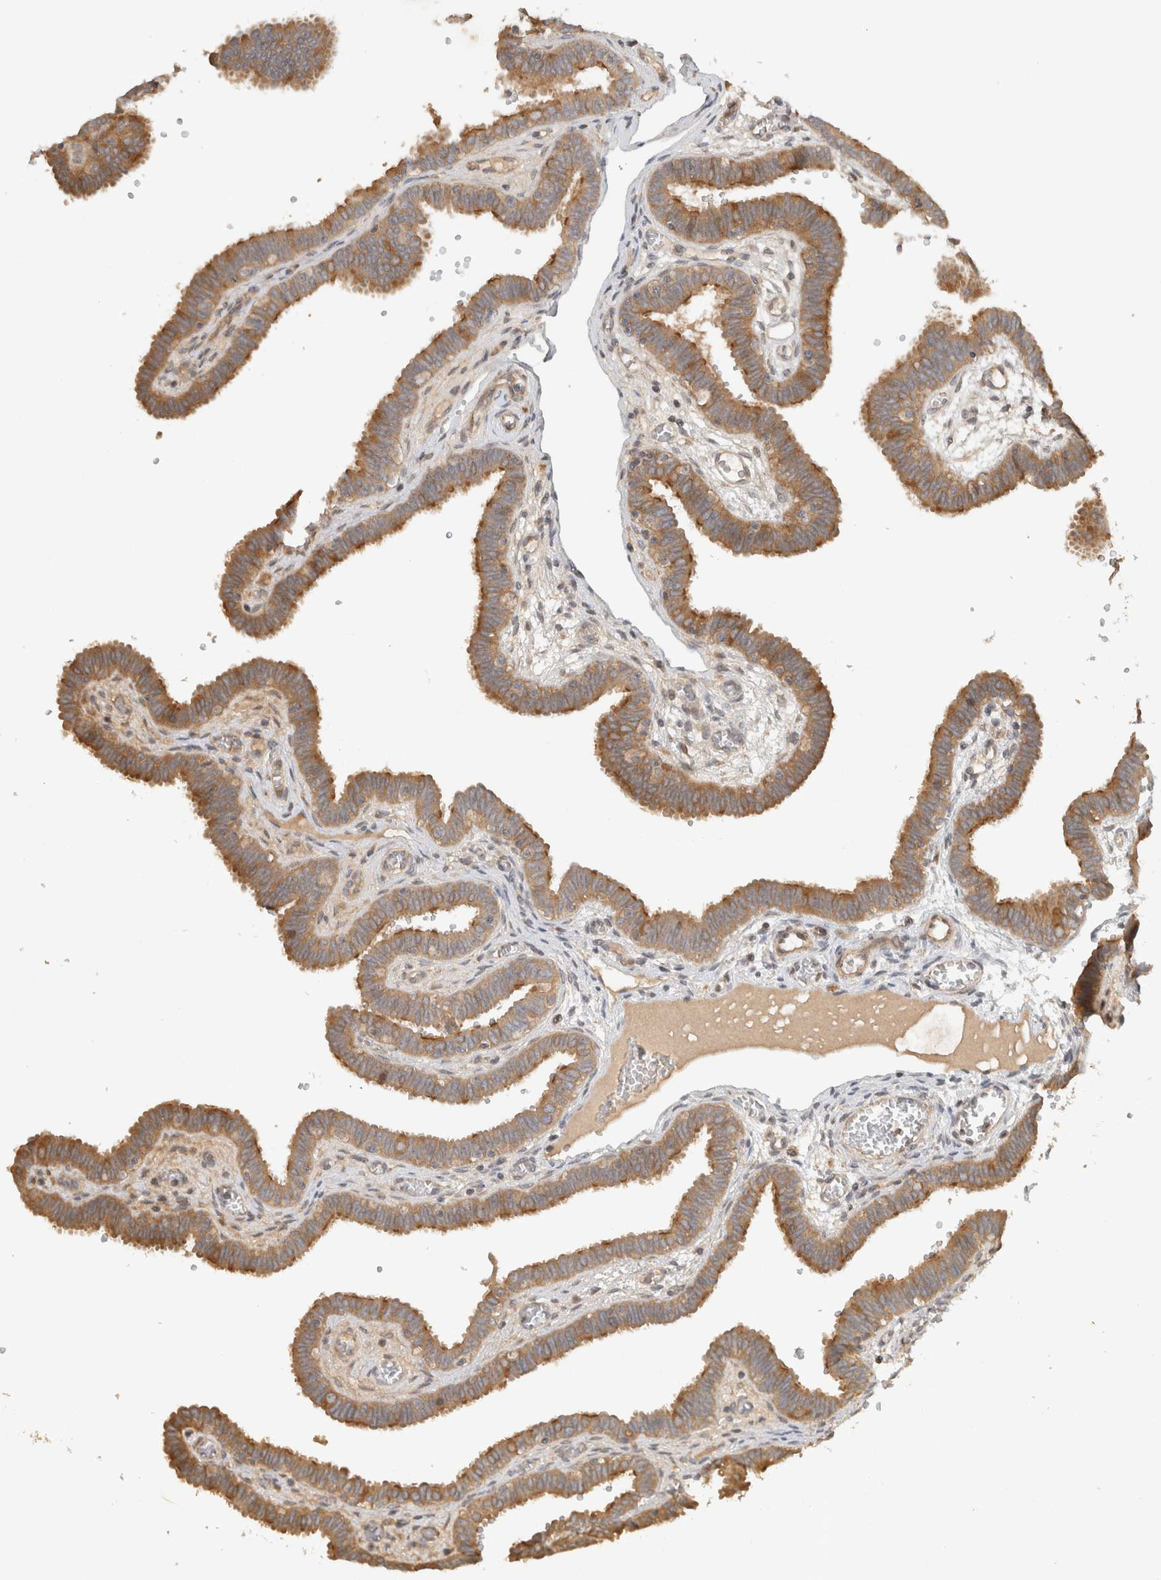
{"staining": {"intensity": "moderate", "quantity": ">75%", "location": "cytoplasmic/membranous"}, "tissue": "fallopian tube", "cell_type": "Glandular cells", "image_type": "normal", "snomed": [{"axis": "morphology", "description": "Normal tissue, NOS"}, {"axis": "topography", "description": "Fallopian tube"}, {"axis": "topography", "description": "Placenta"}], "caption": "Glandular cells display medium levels of moderate cytoplasmic/membranous positivity in approximately >75% of cells in benign fallopian tube. (Brightfield microscopy of DAB IHC at high magnification).", "gene": "ARMC9", "patient": {"sex": "female", "age": 32}}